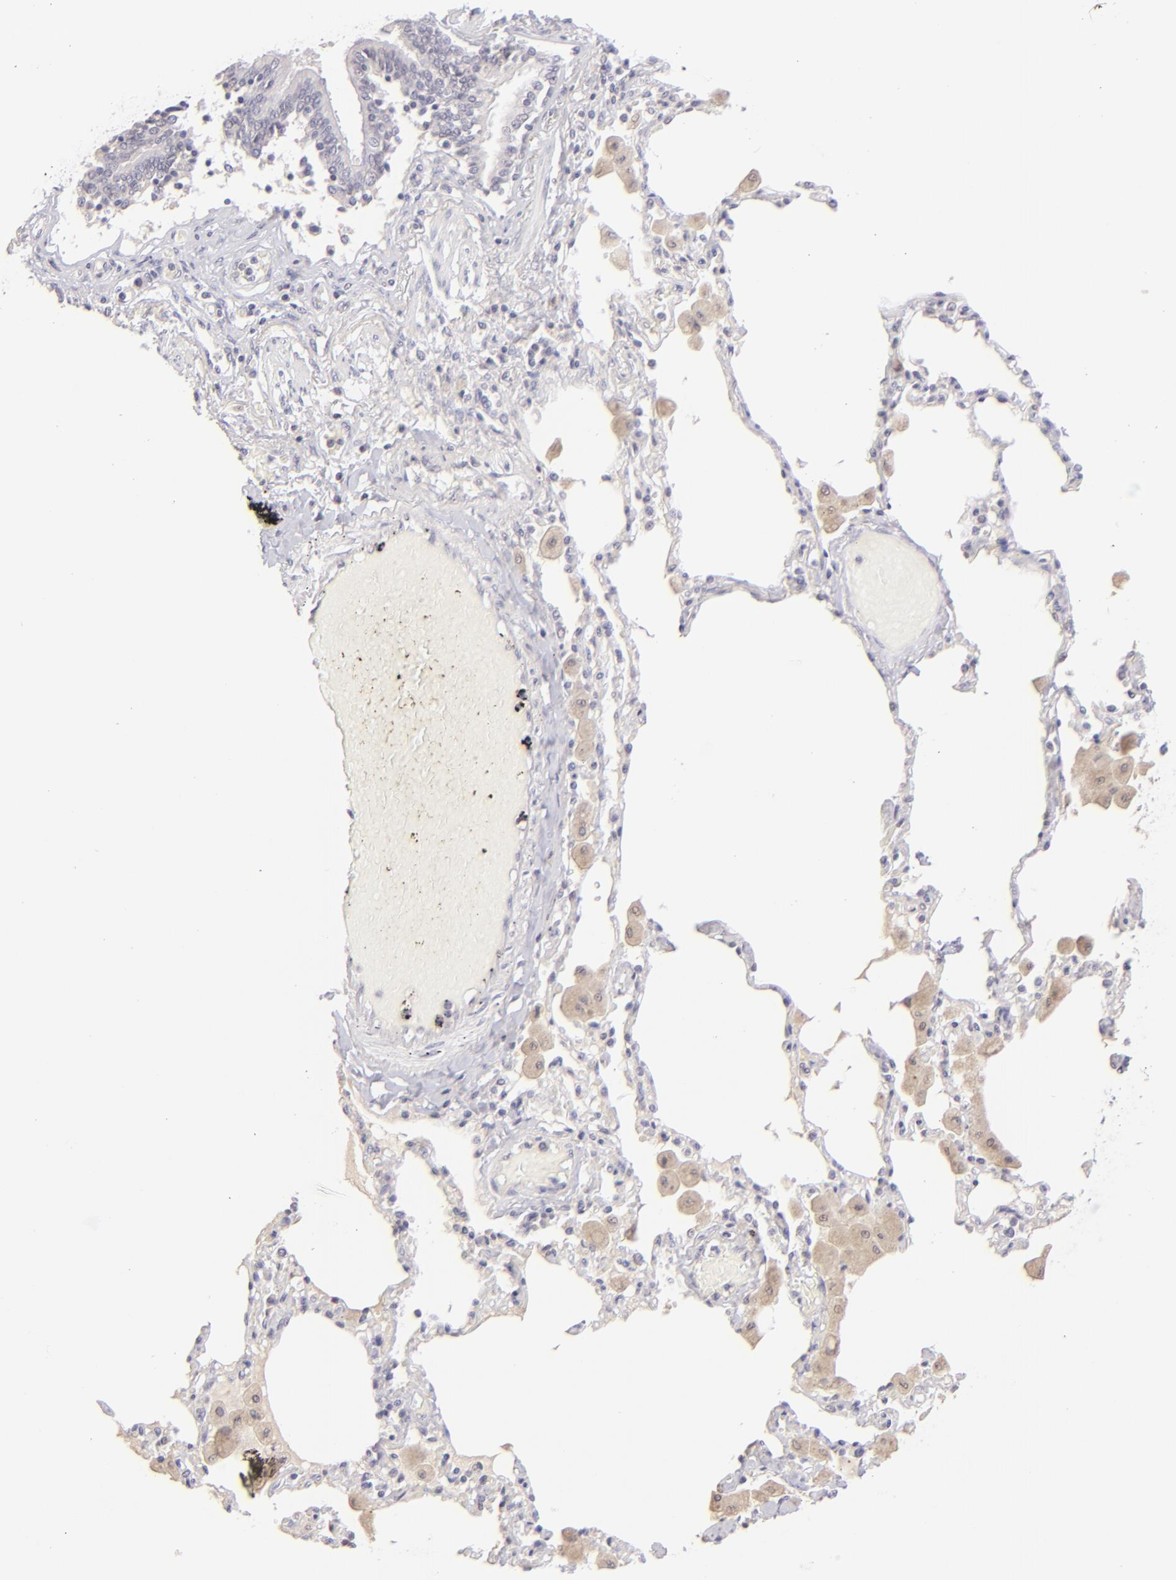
{"staining": {"intensity": "negative", "quantity": "none", "location": "none"}, "tissue": "bronchus", "cell_type": "Respiratory epithelial cells", "image_type": "normal", "snomed": [{"axis": "morphology", "description": "Normal tissue, NOS"}, {"axis": "morphology", "description": "Squamous cell carcinoma, NOS"}, {"axis": "topography", "description": "Bronchus"}, {"axis": "topography", "description": "Lung"}], "caption": "This is an immunohistochemistry (IHC) photomicrograph of benign human bronchus. There is no expression in respiratory epithelial cells.", "gene": "MAGEA1", "patient": {"sex": "female", "age": 47}}